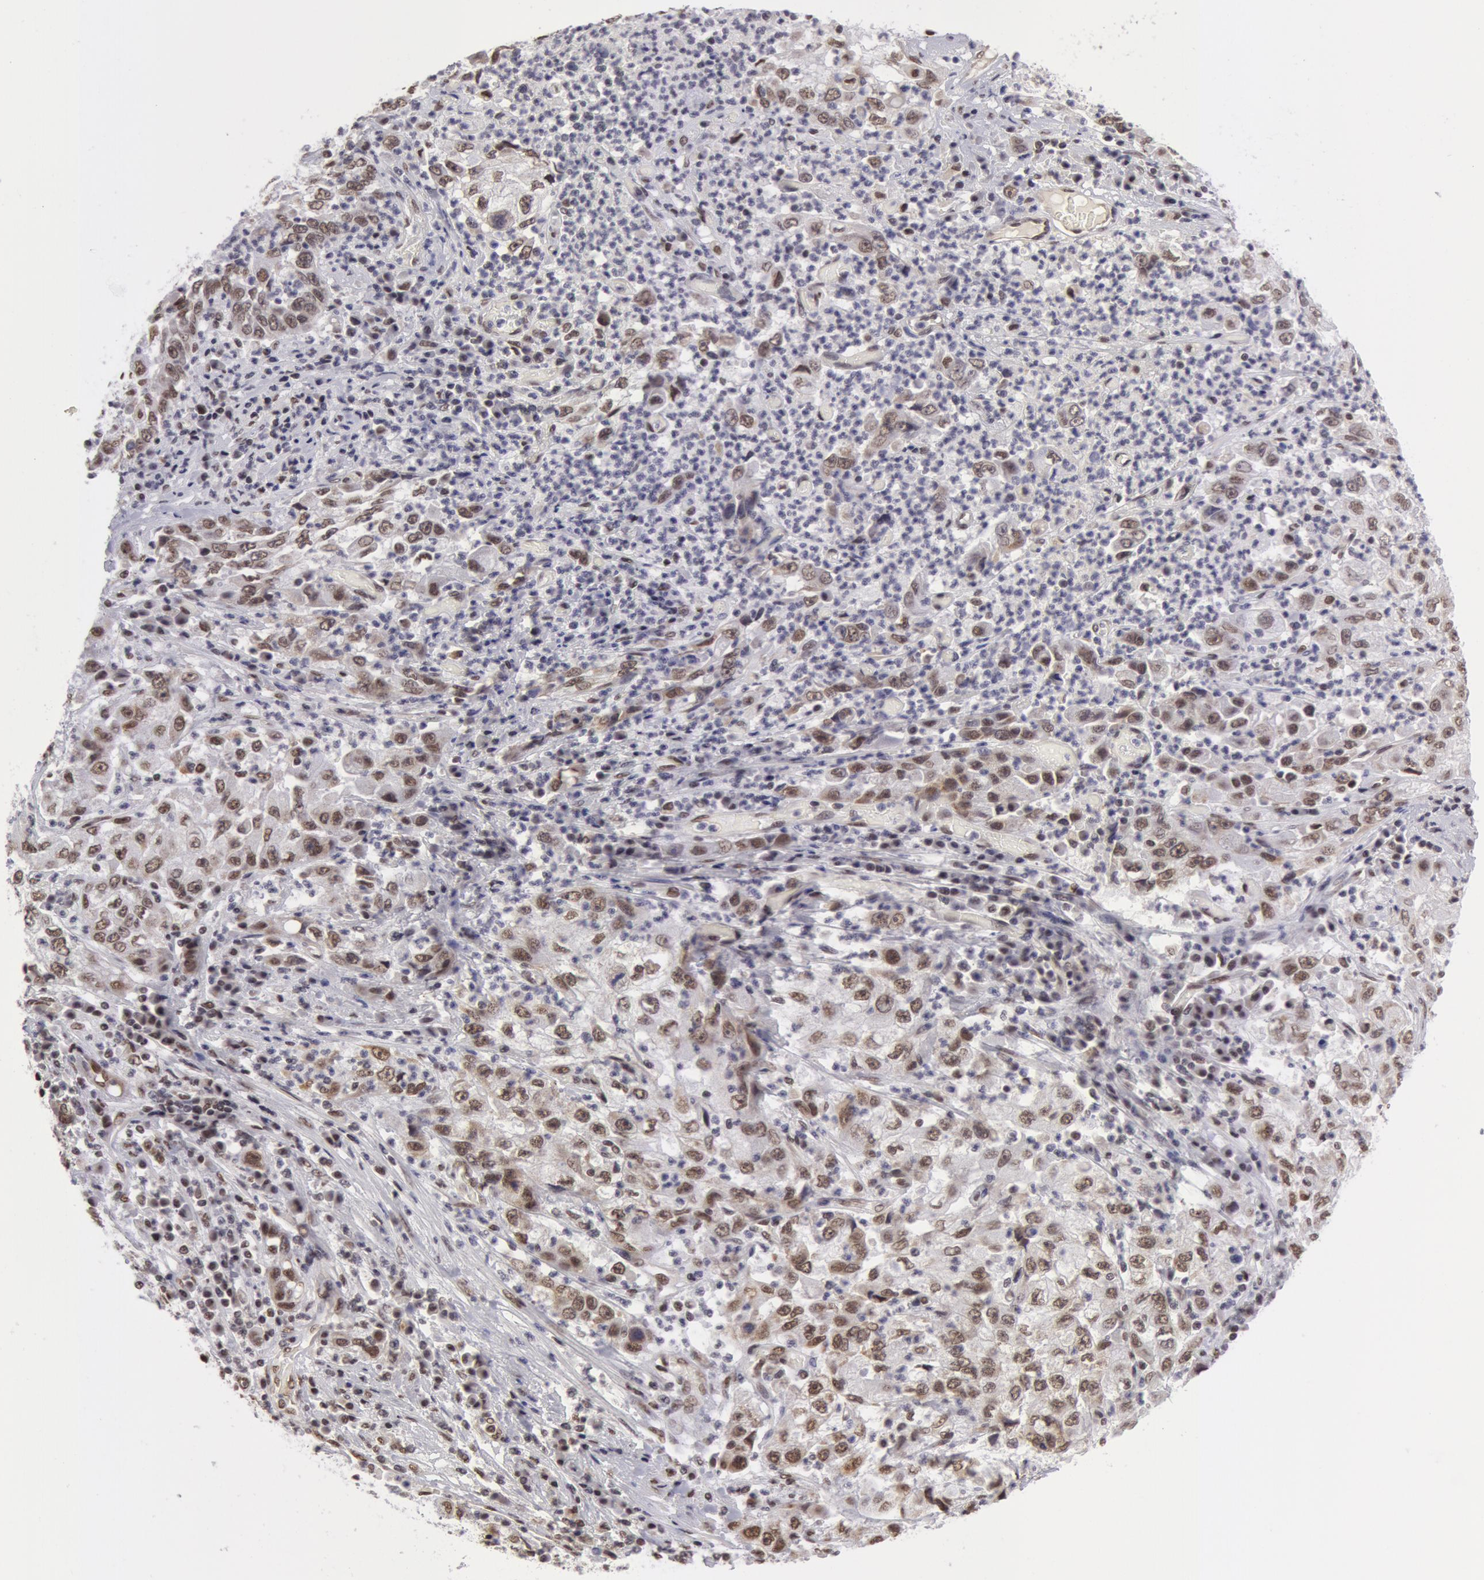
{"staining": {"intensity": "weak", "quantity": ">75%", "location": "nuclear"}, "tissue": "cervical cancer", "cell_type": "Tumor cells", "image_type": "cancer", "snomed": [{"axis": "morphology", "description": "Squamous cell carcinoma, NOS"}, {"axis": "topography", "description": "Cervix"}], "caption": "Immunohistochemical staining of human cervical cancer shows low levels of weak nuclear expression in approximately >75% of tumor cells.", "gene": "VRTN", "patient": {"sex": "female", "age": 36}}